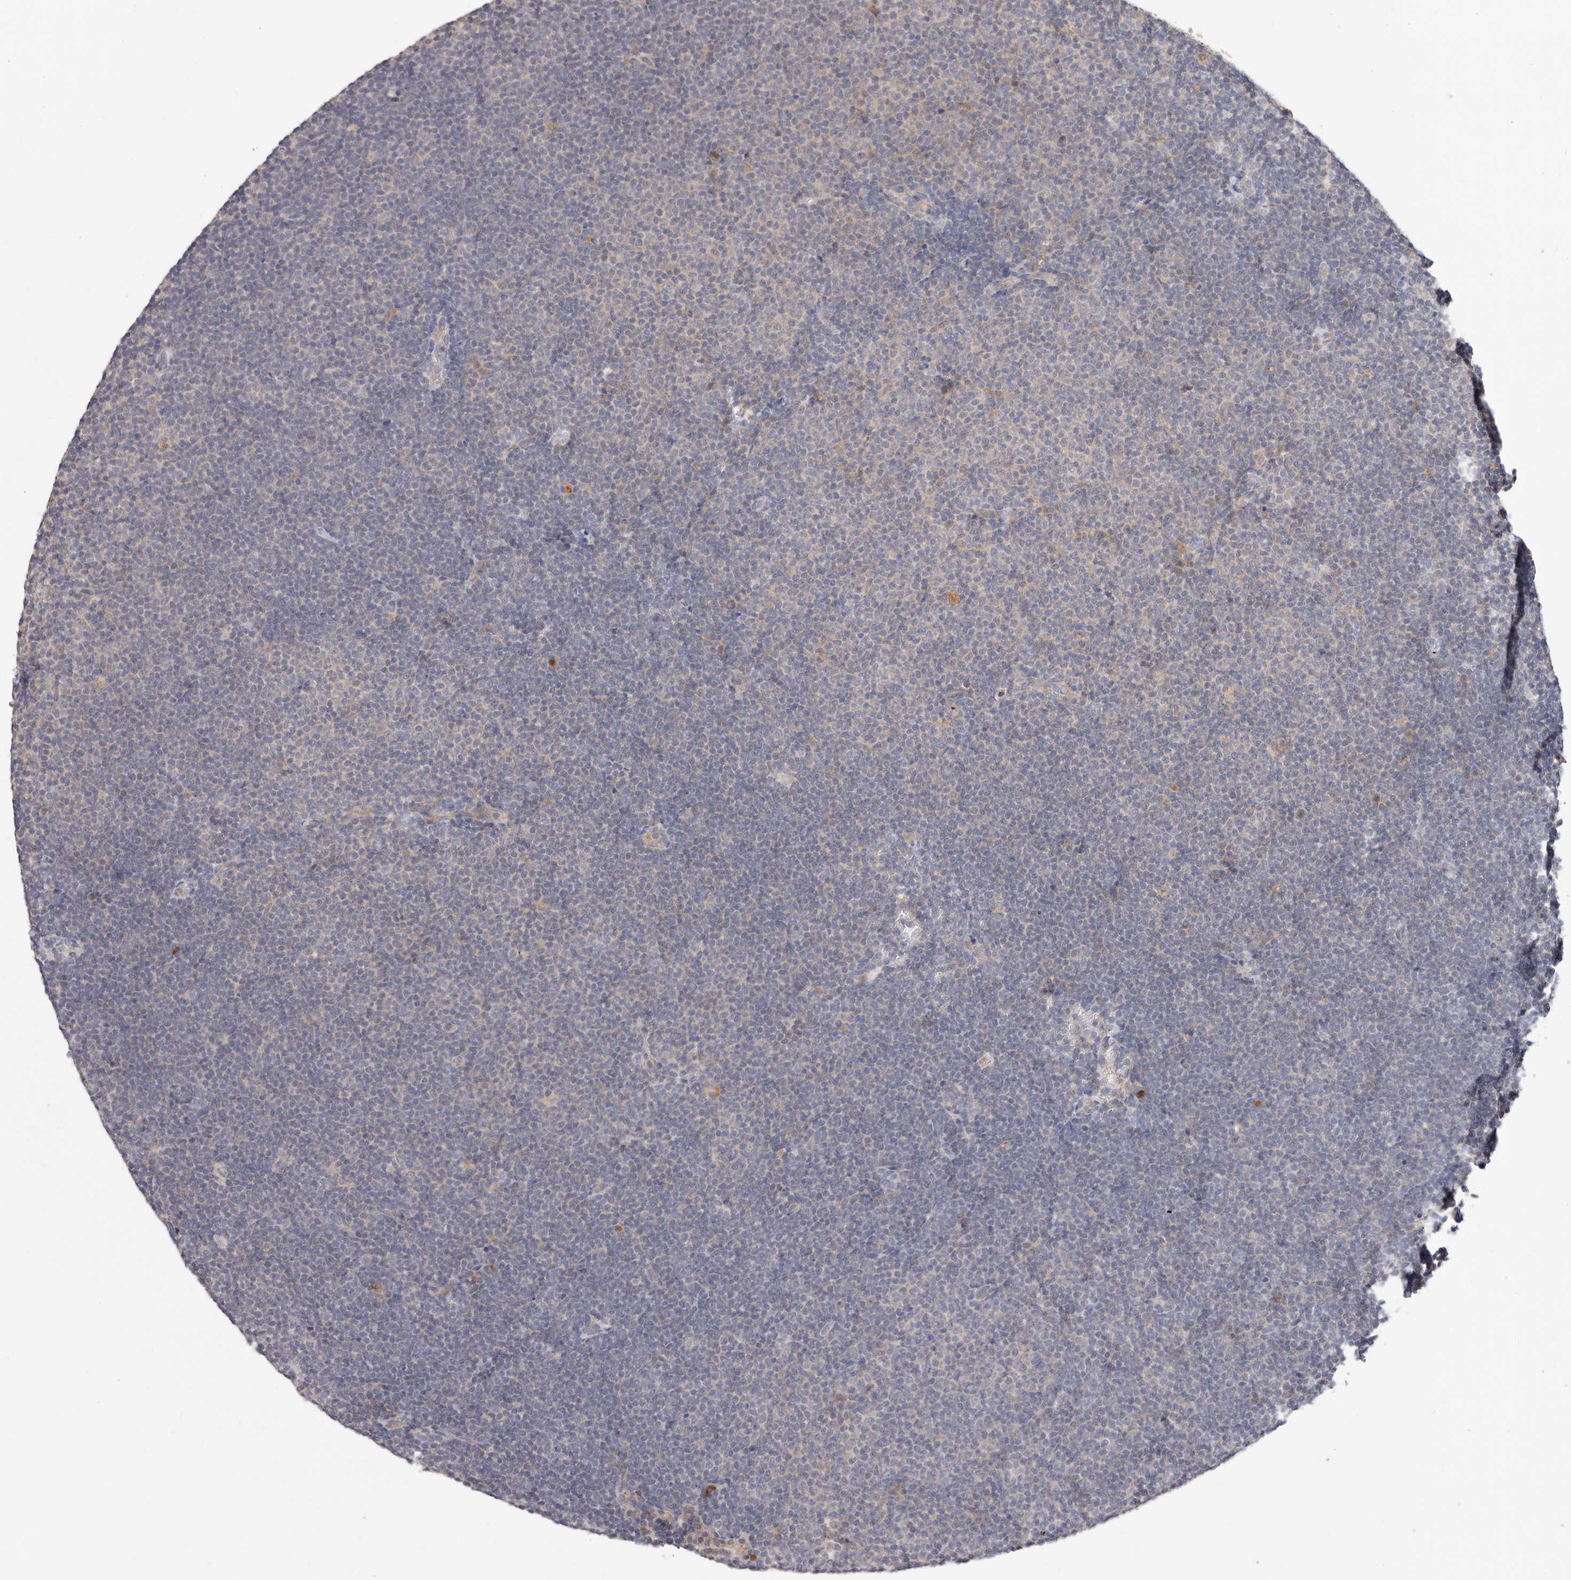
{"staining": {"intensity": "negative", "quantity": "none", "location": "none"}, "tissue": "lymphoma", "cell_type": "Tumor cells", "image_type": "cancer", "snomed": [{"axis": "morphology", "description": "Malignant lymphoma, non-Hodgkin's type, Low grade"}, {"axis": "topography", "description": "Lymph node"}], "caption": "Immunohistochemical staining of malignant lymphoma, non-Hodgkin's type (low-grade) exhibits no significant positivity in tumor cells.", "gene": "WDR77", "patient": {"sex": "female", "age": 53}}